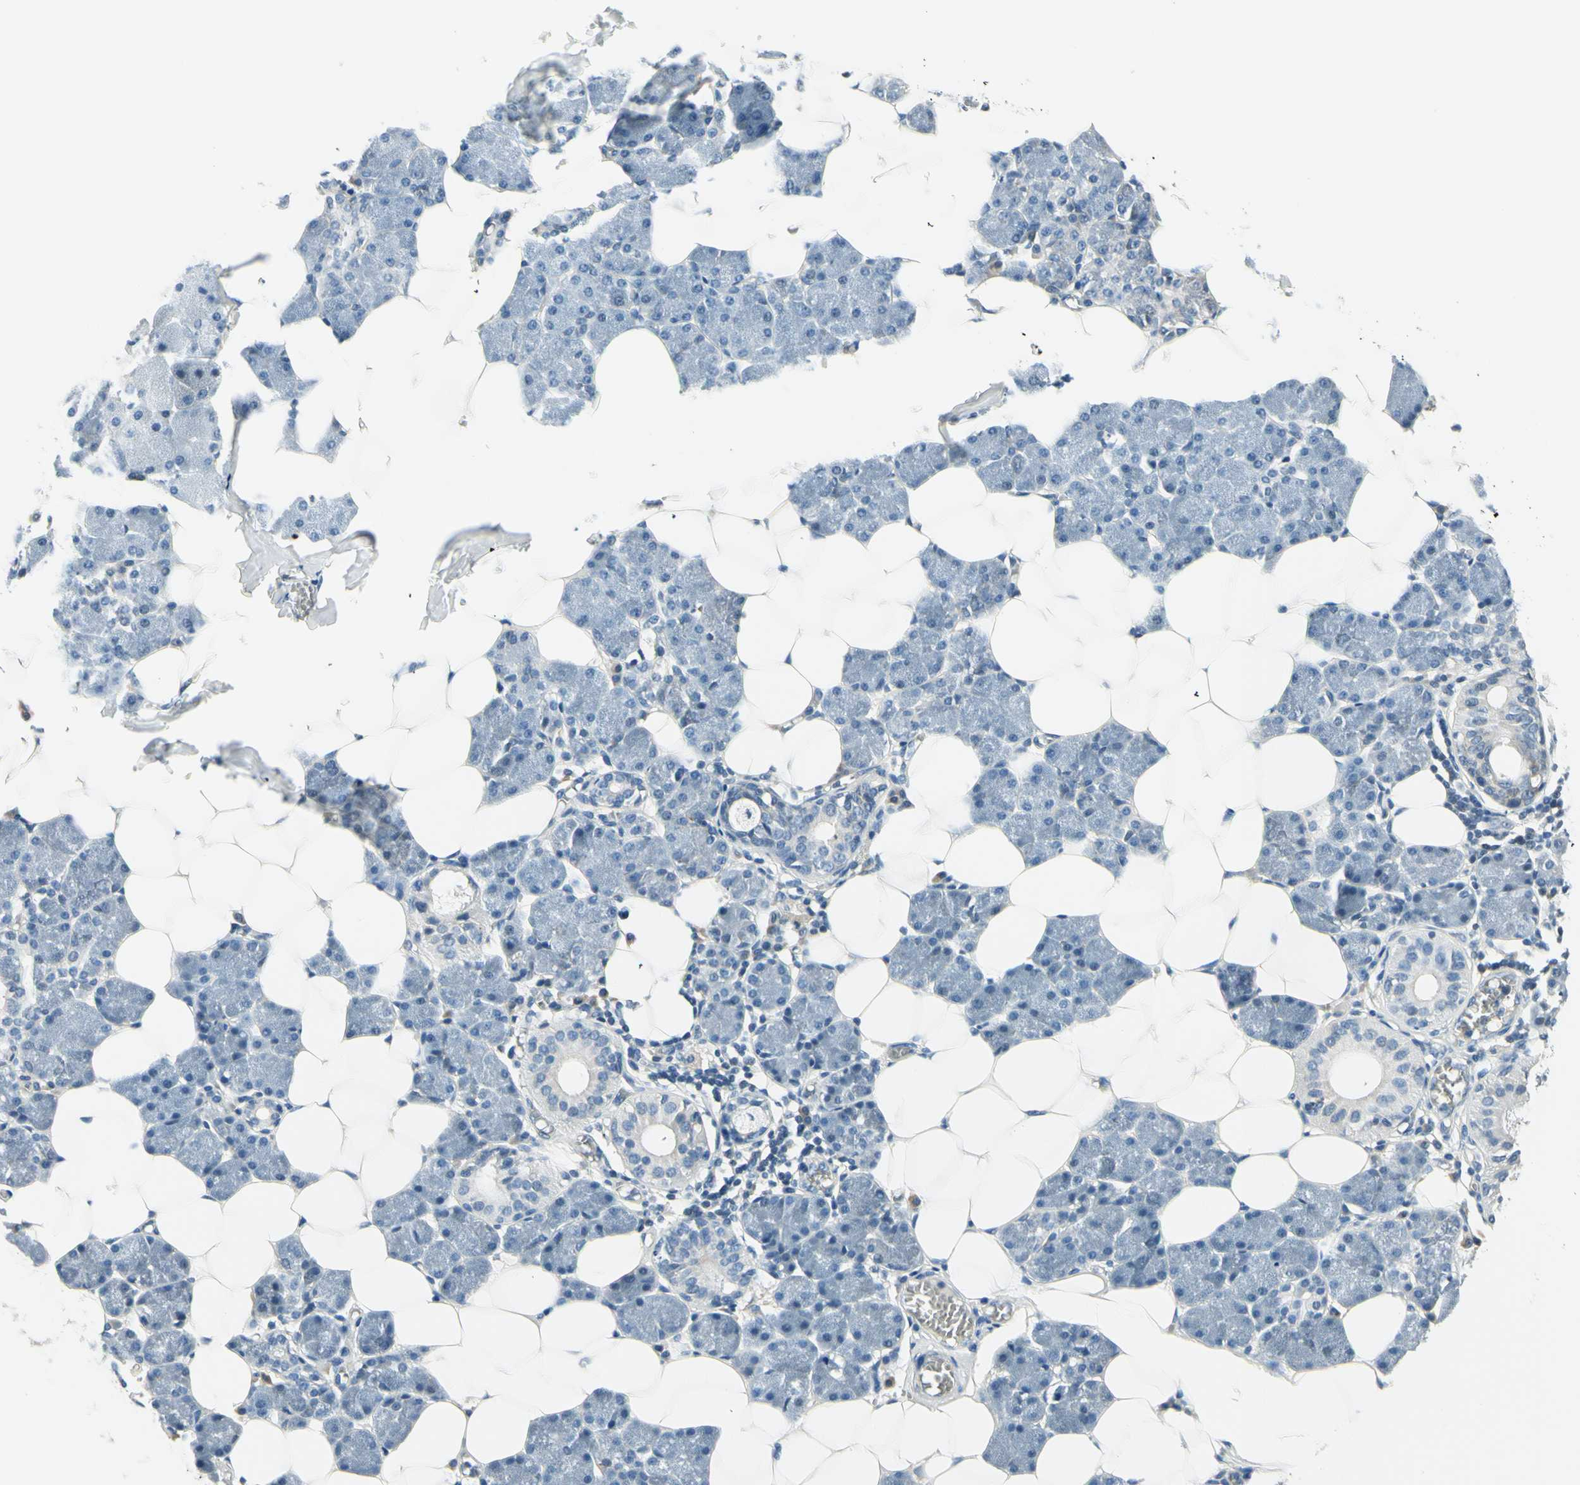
{"staining": {"intensity": "negative", "quantity": "none", "location": "none"}, "tissue": "salivary gland", "cell_type": "Glandular cells", "image_type": "normal", "snomed": [{"axis": "morphology", "description": "Normal tissue, NOS"}, {"axis": "morphology", "description": "Adenoma, NOS"}, {"axis": "topography", "description": "Salivary gland"}], "caption": "An immunohistochemistry histopathology image of normal salivary gland is shown. There is no staining in glandular cells of salivary gland. The staining is performed using DAB brown chromogen with nuclei counter-stained in using hematoxylin.", "gene": "IGDCC4", "patient": {"sex": "female", "age": 32}}